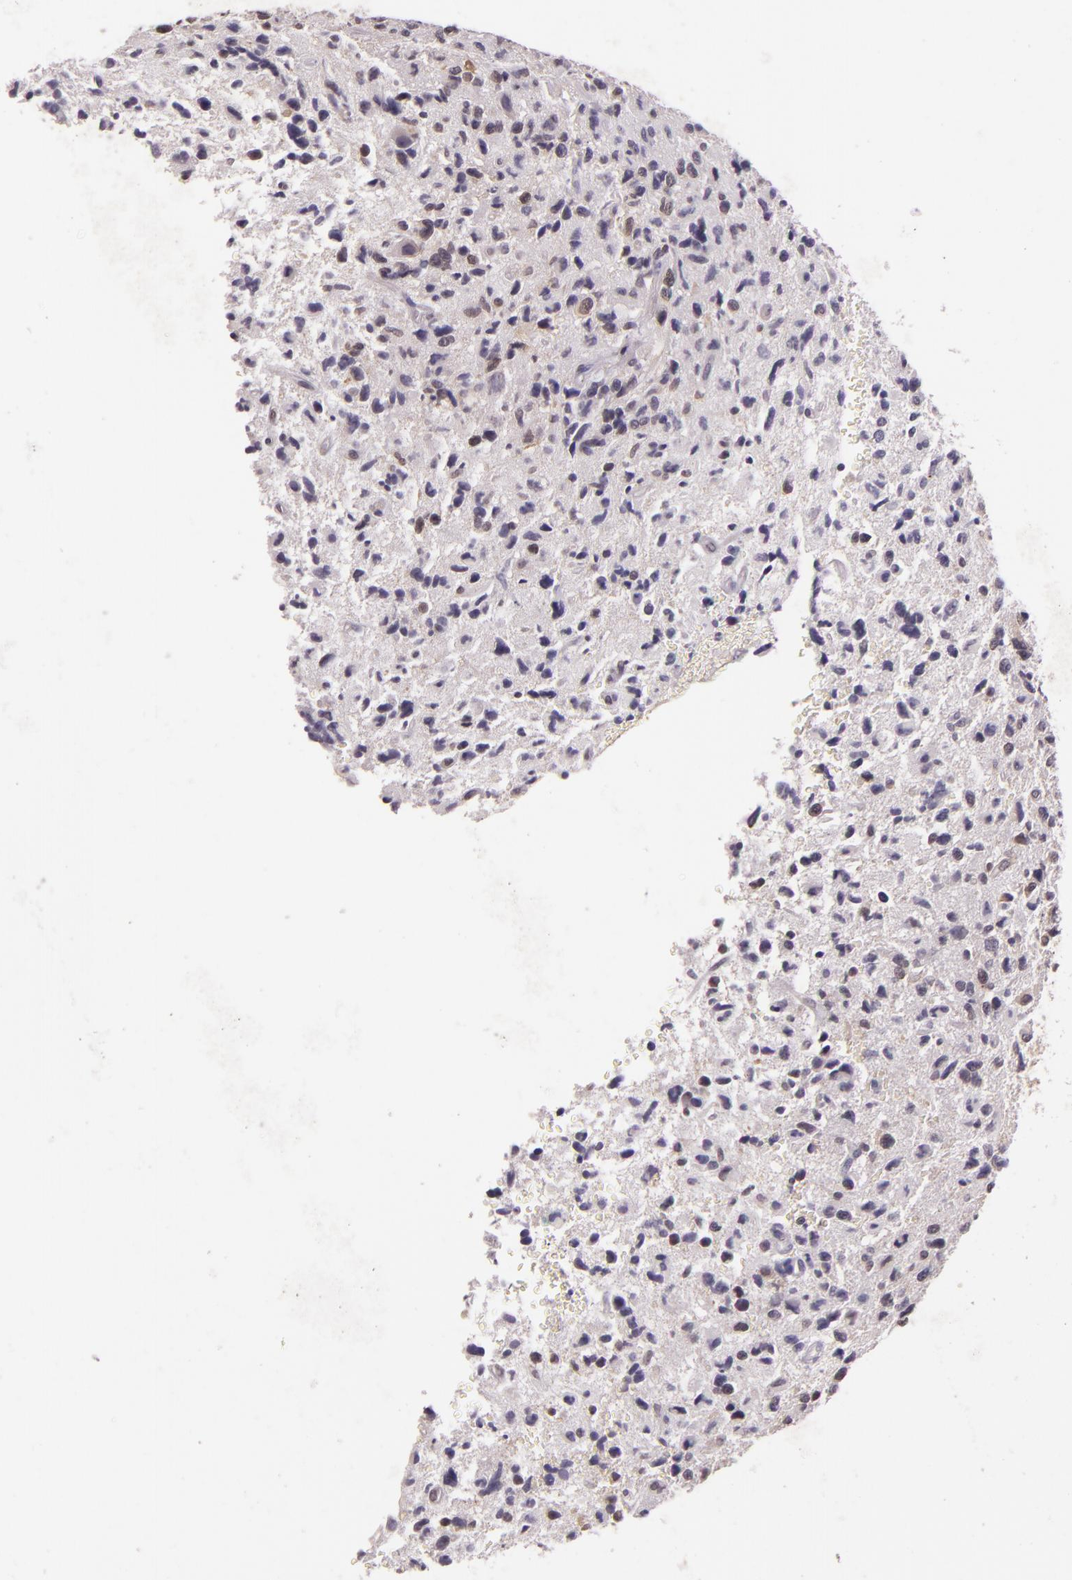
{"staining": {"intensity": "moderate", "quantity": "<25%", "location": "nuclear"}, "tissue": "glioma", "cell_type": "Tumor cells", "image_type": "cancer", "snomed": [{"axis": "morphology", "description": "Glioma, malignant, High grade"}, {"axis": "topography", "description": "Brain"}], "caption": "A brown stain labels moderate nuclear positivity of a protein in human malignant glioma (high-grade) tumor cells.", "gene": "HSPA8", "patient": {"sex": "female", "age": 60}}